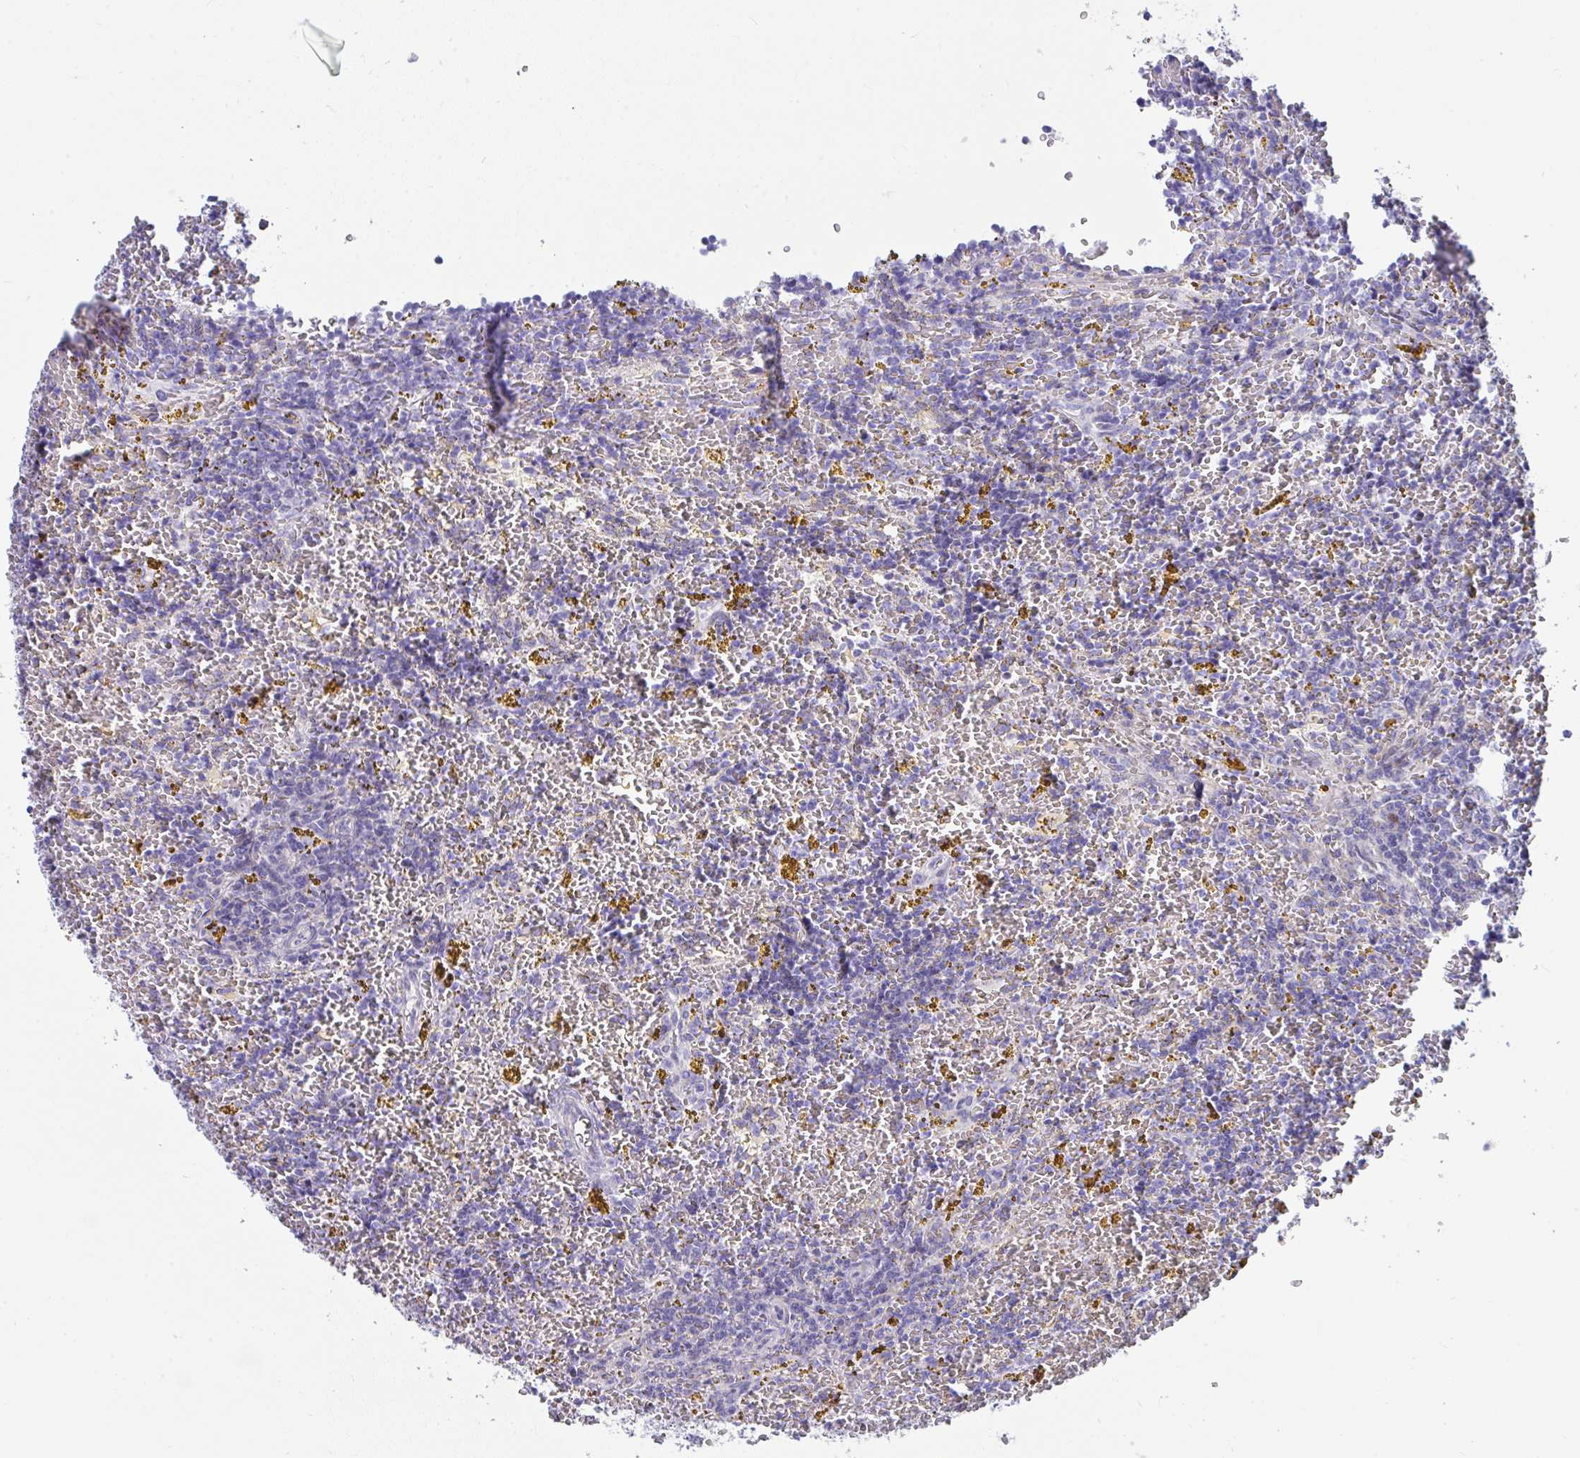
{"staining": {"intensity": "negative", "quantity": "none", "location": "none"}, "tissue": "lymphoma", "cell_type": "Tumor cells", "image_type": "cancer", "snomed": [{"axis": "morphology", "description": "Malignant lymphoma, non-Hodgkin's type, Low grade"}, {"axis": "topography", "description": "Spleen"}, {"axis": "topography", "description": "Lymph node"}], "caption": "The image displays no staining of tumor cells in low-grade malignant lymphoma, non-Hodgkin's type. (IHC, brightfield microscopy, high magnification).", "gene": "ISL1", "patient": {"sex": "female", "age": 66}}